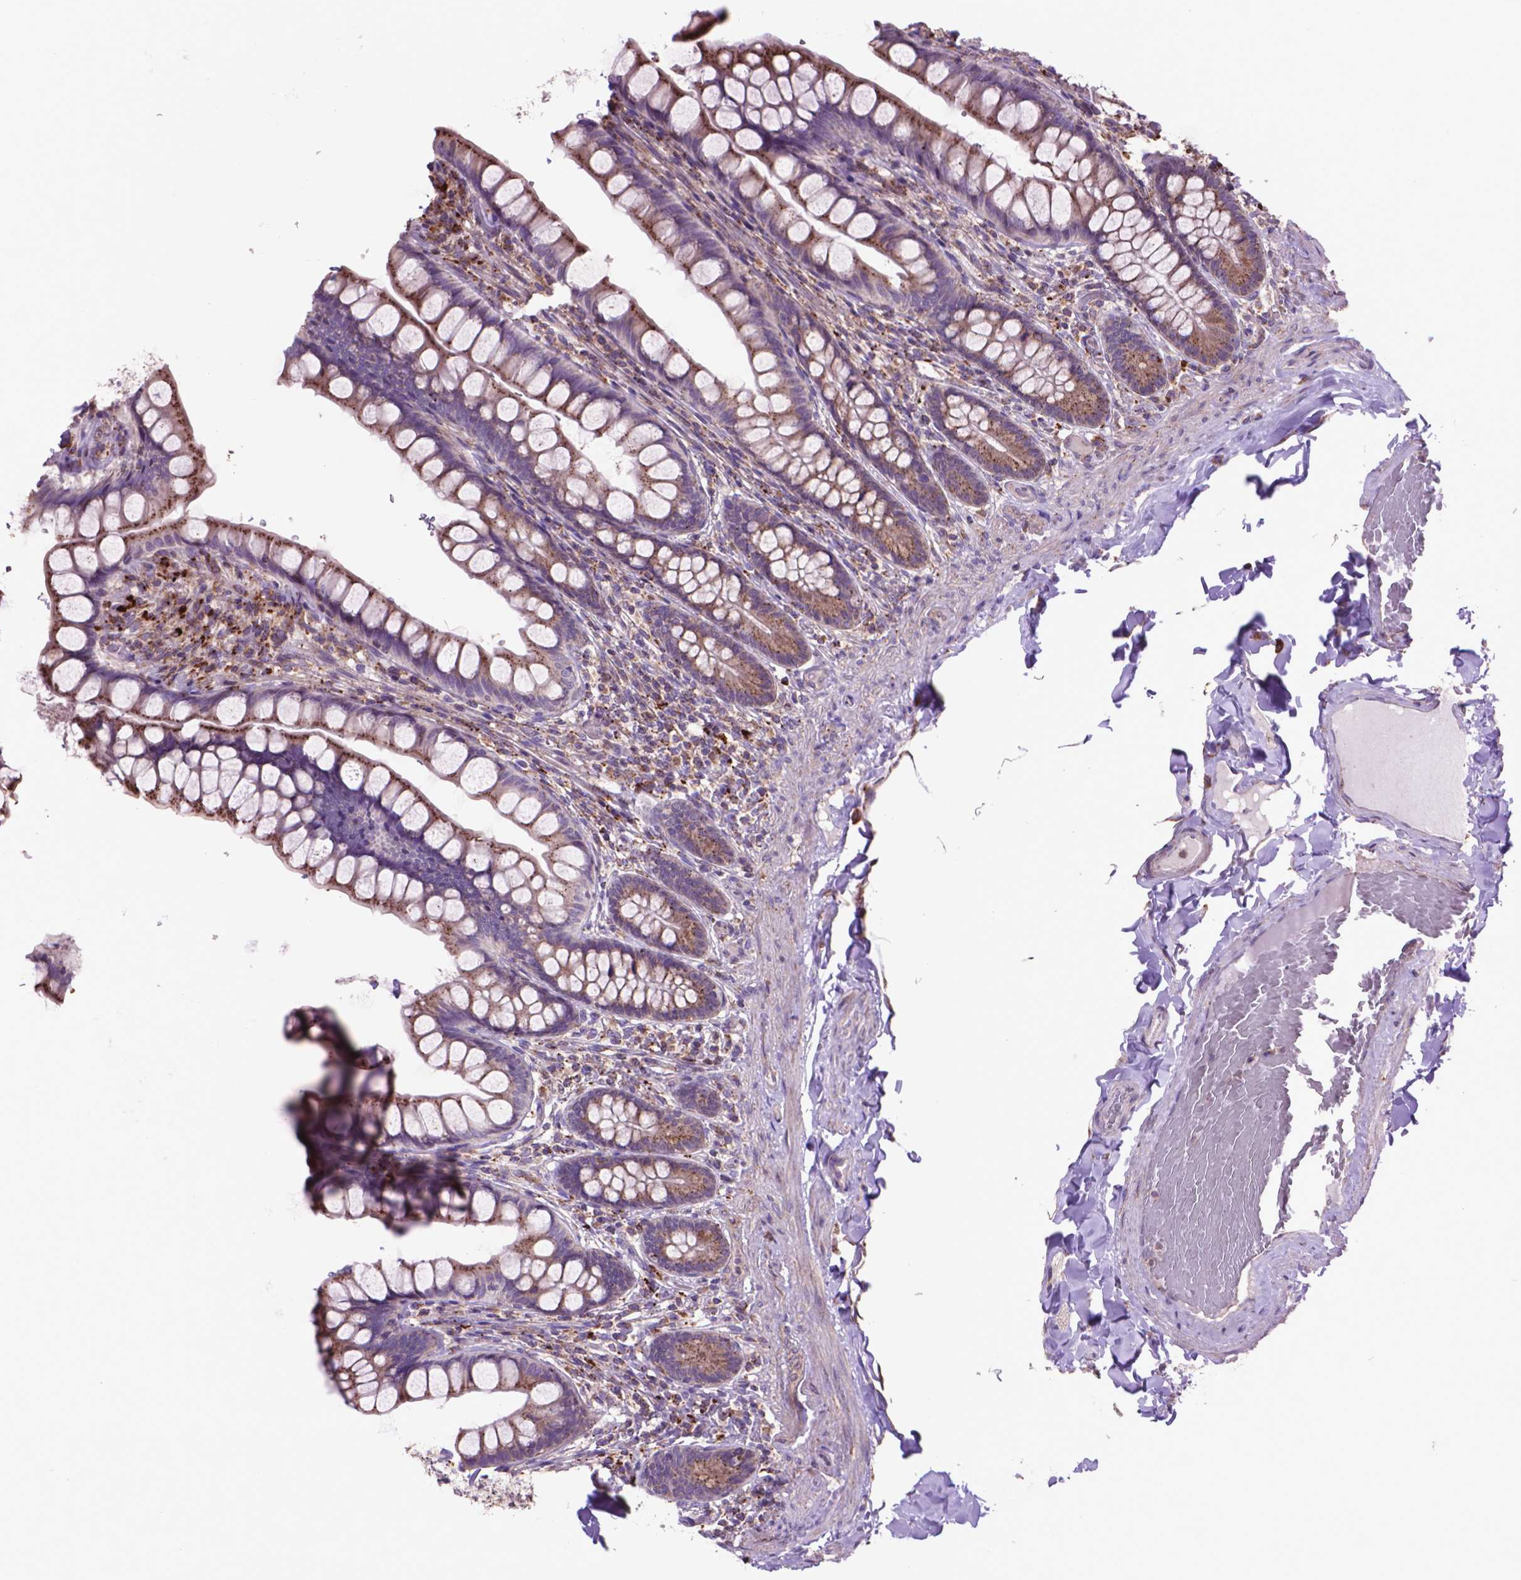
{"staining": {"intensity": "strong", "quantity": ">75%", "location": "cytoplasmic/membranous"}, "tissue": "small intestine", "cell_type": "Glandular cells", "image_type": "normal", "snomed": [{"axis": "morphology", "description": "Normal tissue, NOS"}, {"axis": "topography", "description": "Small intestine"}], "caption": "The histopathology image demonstrates immunohistochemical staining of normal small intestine. There is strong cytoplasmic/membranous staining is present in approximately >75% of glandular cells. The protein is stained brown, and the nuclei are stained in blue (DAB (3,3'-diaminobenzidine) IHC with brightfield microscopy, high magnification).", "gene": "GLB1", "patient": {"sex": "male", "age": 70}}